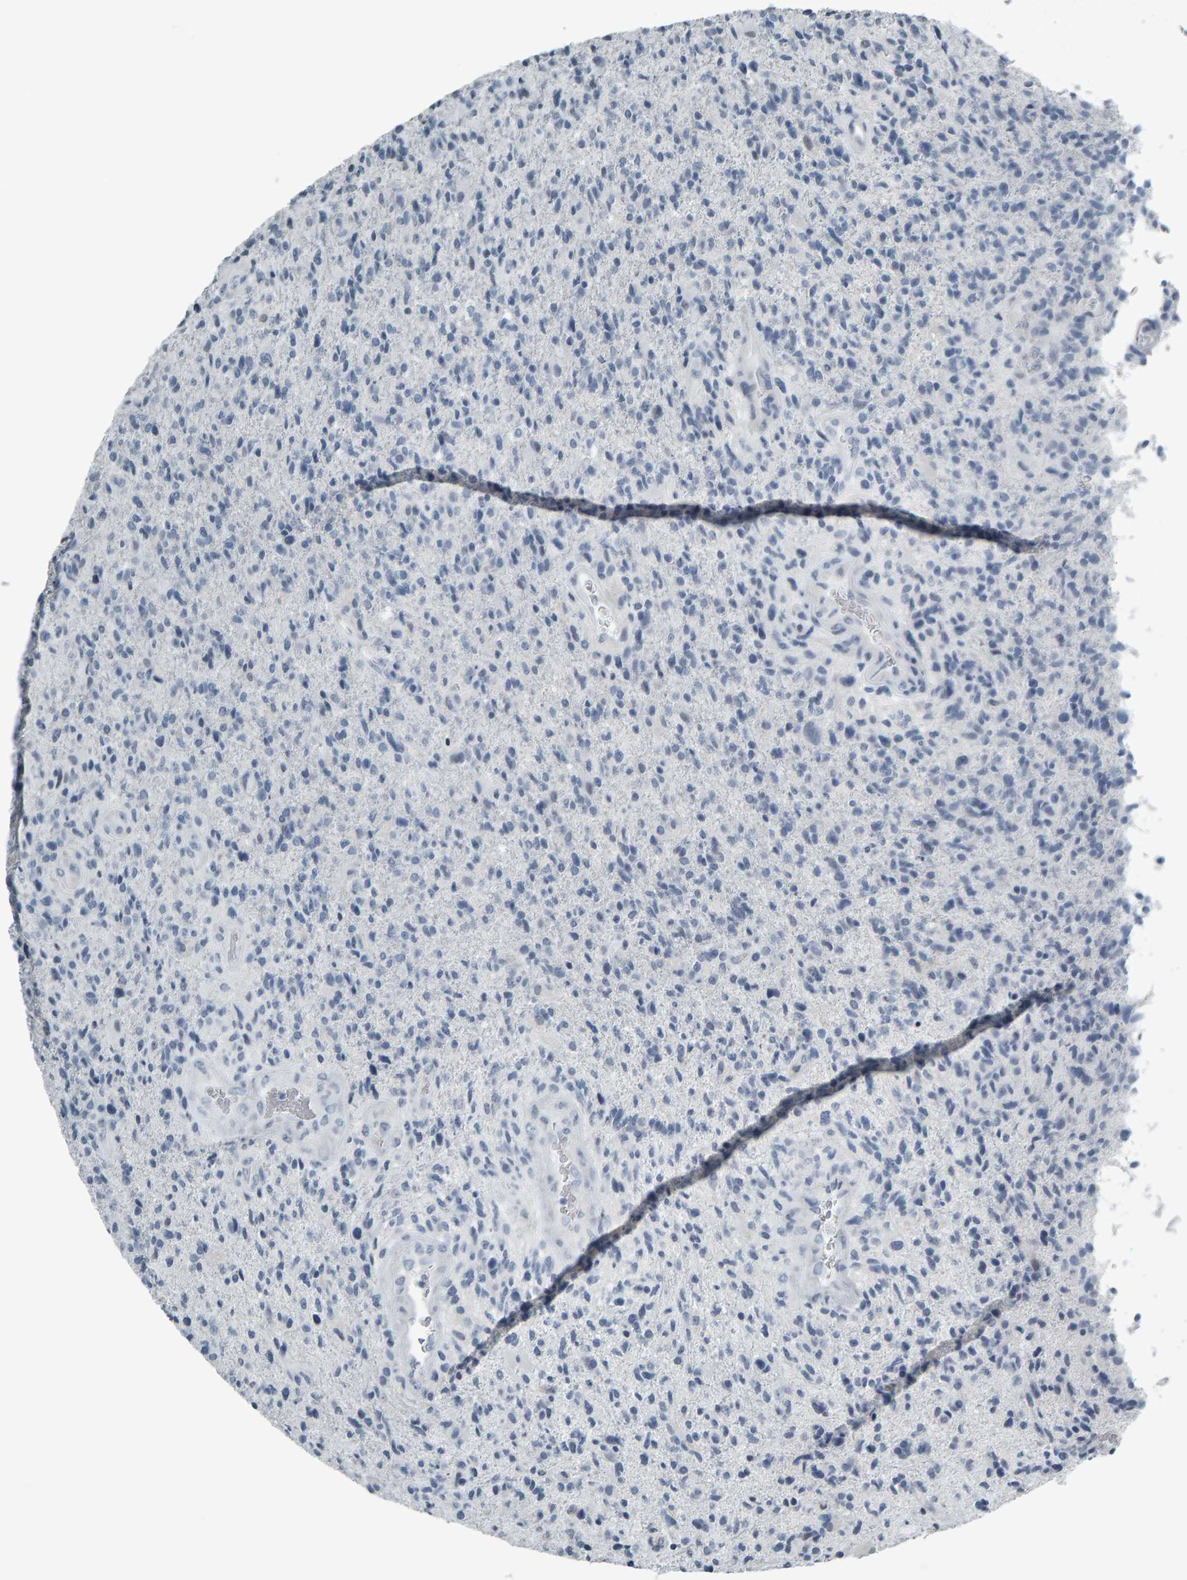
{"staining": {"intensity": "negative", "quantity": "none", "location": "none"}, "tissue": "glioma", "cell_type": "Tumor cells", "image_type": "cancer", "snomed": [{"axis": "morphology", "description": "Glioma, malignant, High grade"}, {"axis": "topography", "description": "Brain"}], "caption": "The photomicrograph exhibits no significant positivity in tumor cells of glioma.", "gene": "PYY", "patient": {"sex": "male", "age": 72}}